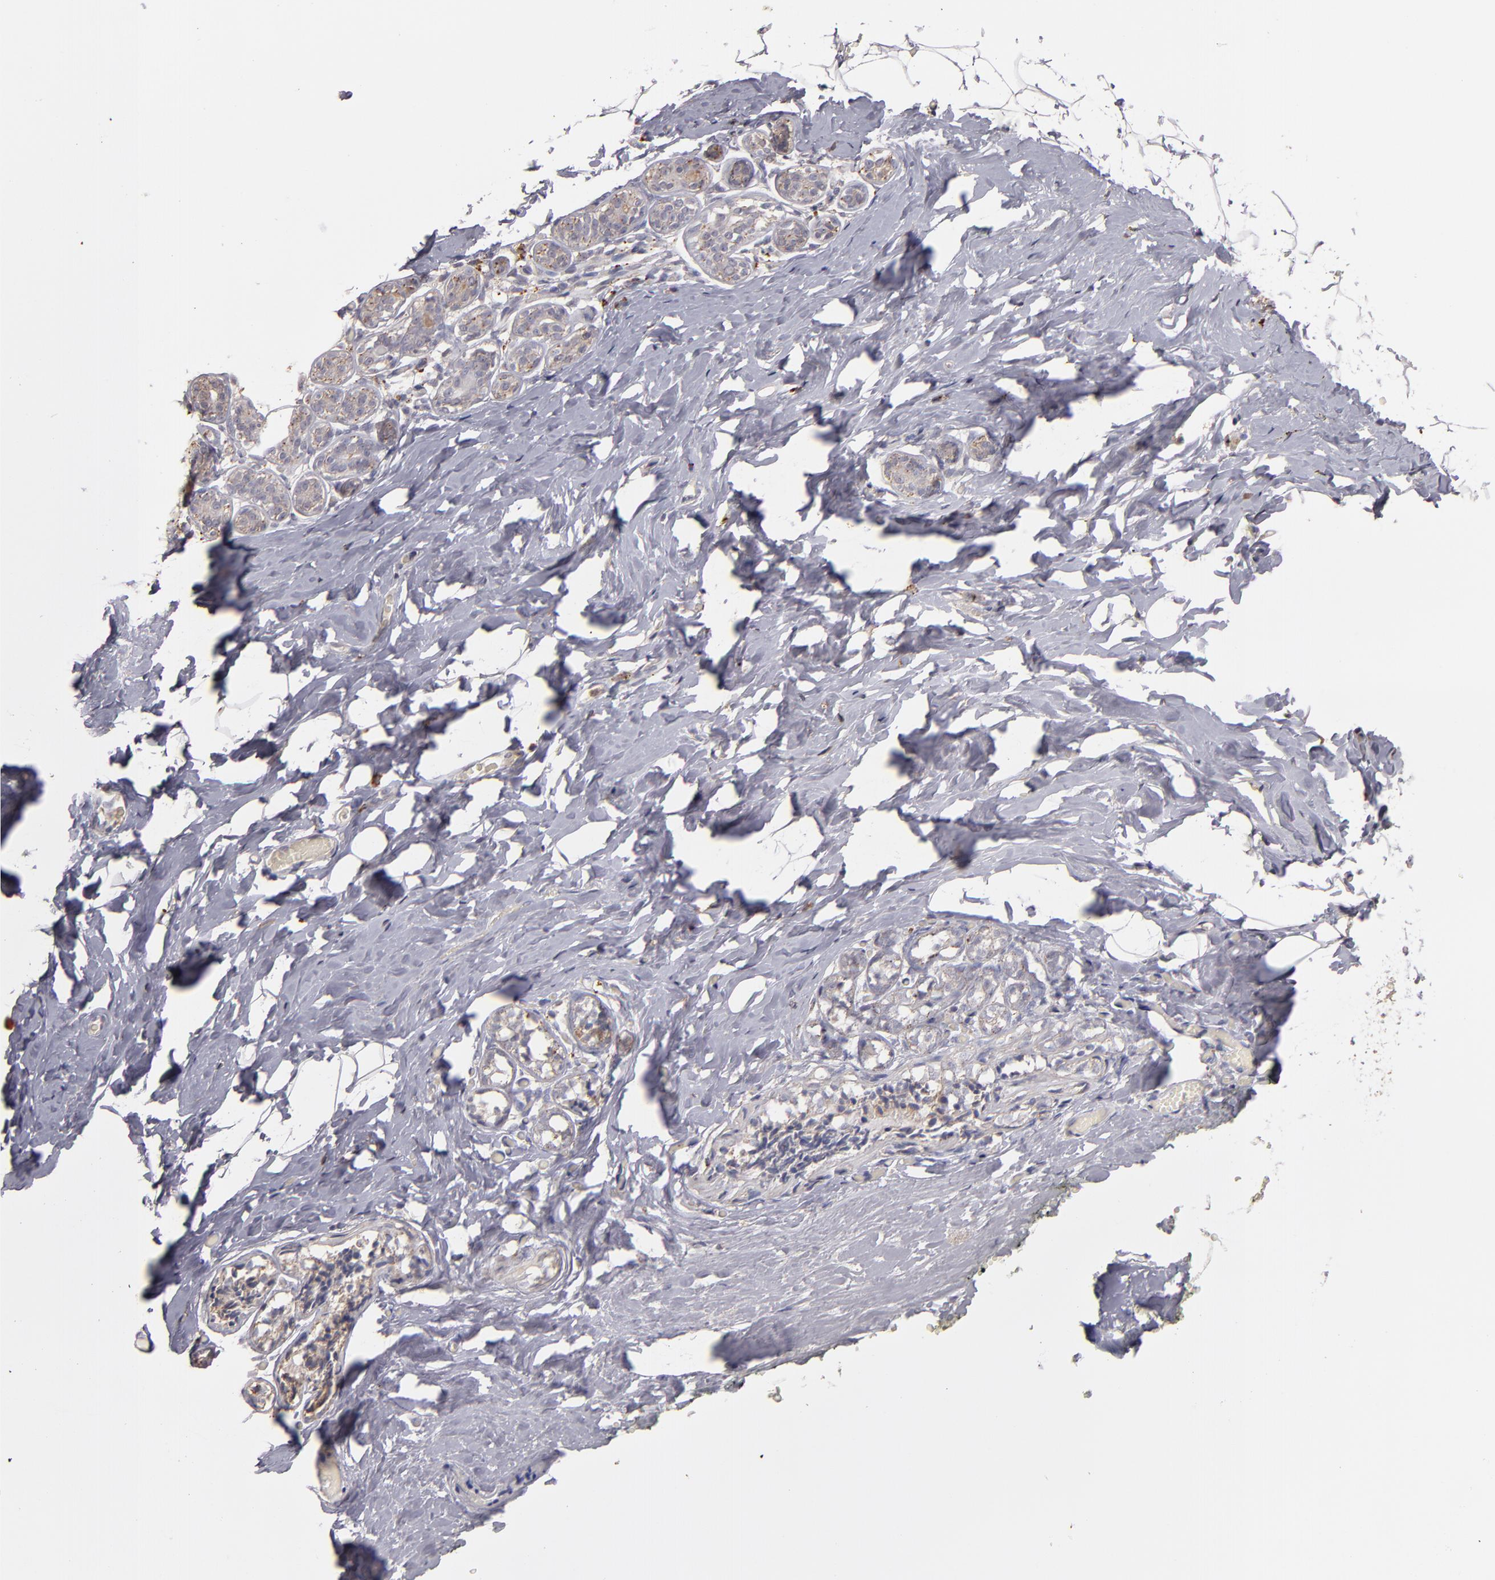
{"staining": {"intensity": "negative", "quantity": "none", "location": "none"}, "tissue": "breast", "cell_type": "Adipocytes", "image_type": "normal", "snomed": [{"axis": "morphology", "description": "Normal tissue, NOS"}, {"axis": "topography", "description": "Breast"}, {"axis": "topography", "description": "Soft tissue"}], "caption": "The image demonstrates no significant expression in adipocytes of breast. (DAB IHC, high magnification).", "gene": "TRAF1", "patient": {"sex": "female", "age": 75}}